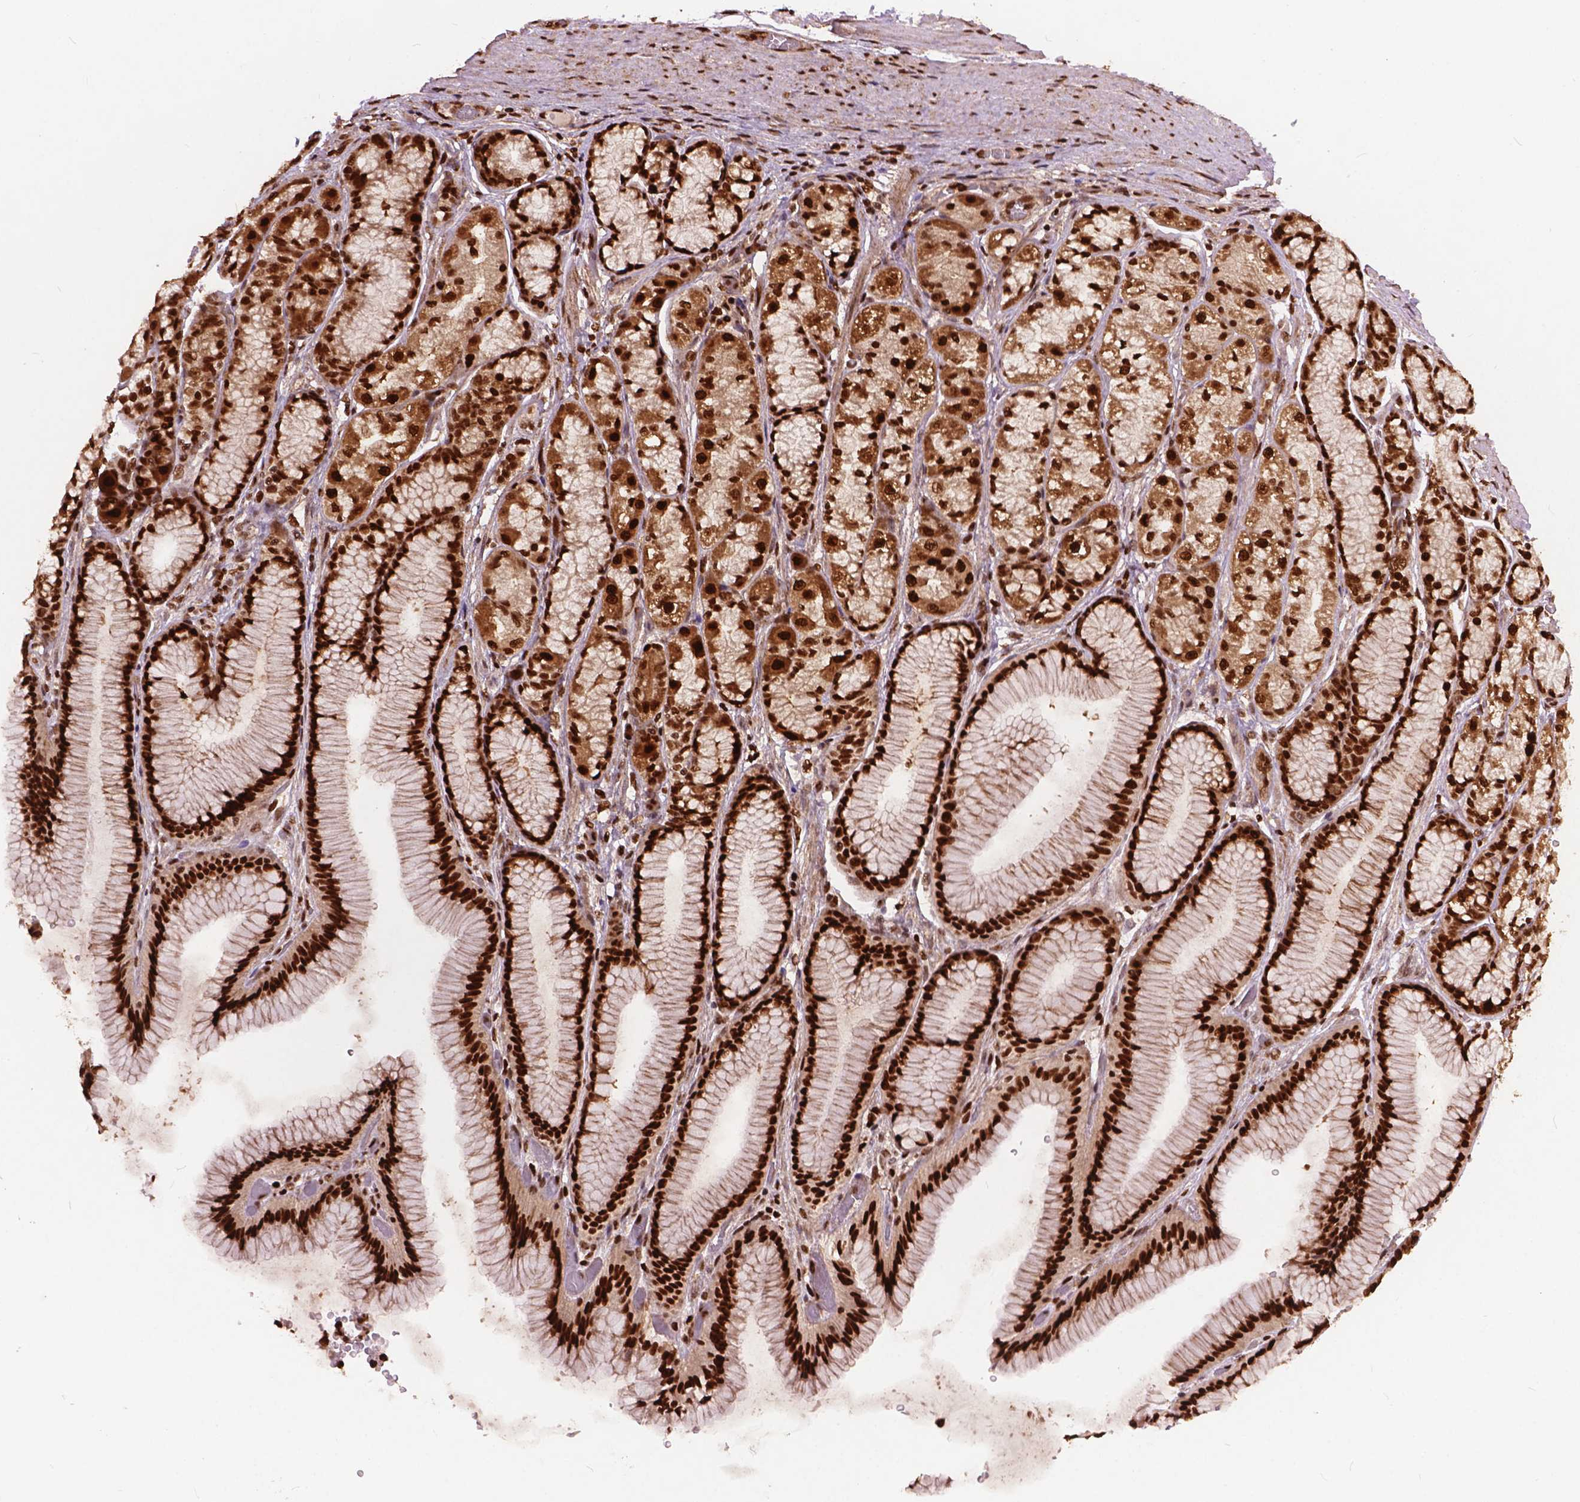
{"staining": {"intensity": "strong", "quantity": ">75%", "location": "nuclear"}, "tissue": "stomach", "cell_type": "Glandular cells", "image_type": "normal", "snomed": [{"axis": "morphology", "description": "Normal tissue, NOS"}, {"axis": "morphology", "description": "Adenocarcinoma, NOS"}, {"axis": "morphology", "description": "Adenocarcinoma, High grade"}, {"axis": "topography", "description": "Stomach, upper"}, {"axis": "topography", "description": "Stomach"}], "caption": "Immunohistochemistry (DAB) staining of benign human stomach demonstrates strong nuclear protein positivity in approximately >75% of glandular cells.", "gene": "ANP32A", "patient": {"sex": "female", "age": 65}}